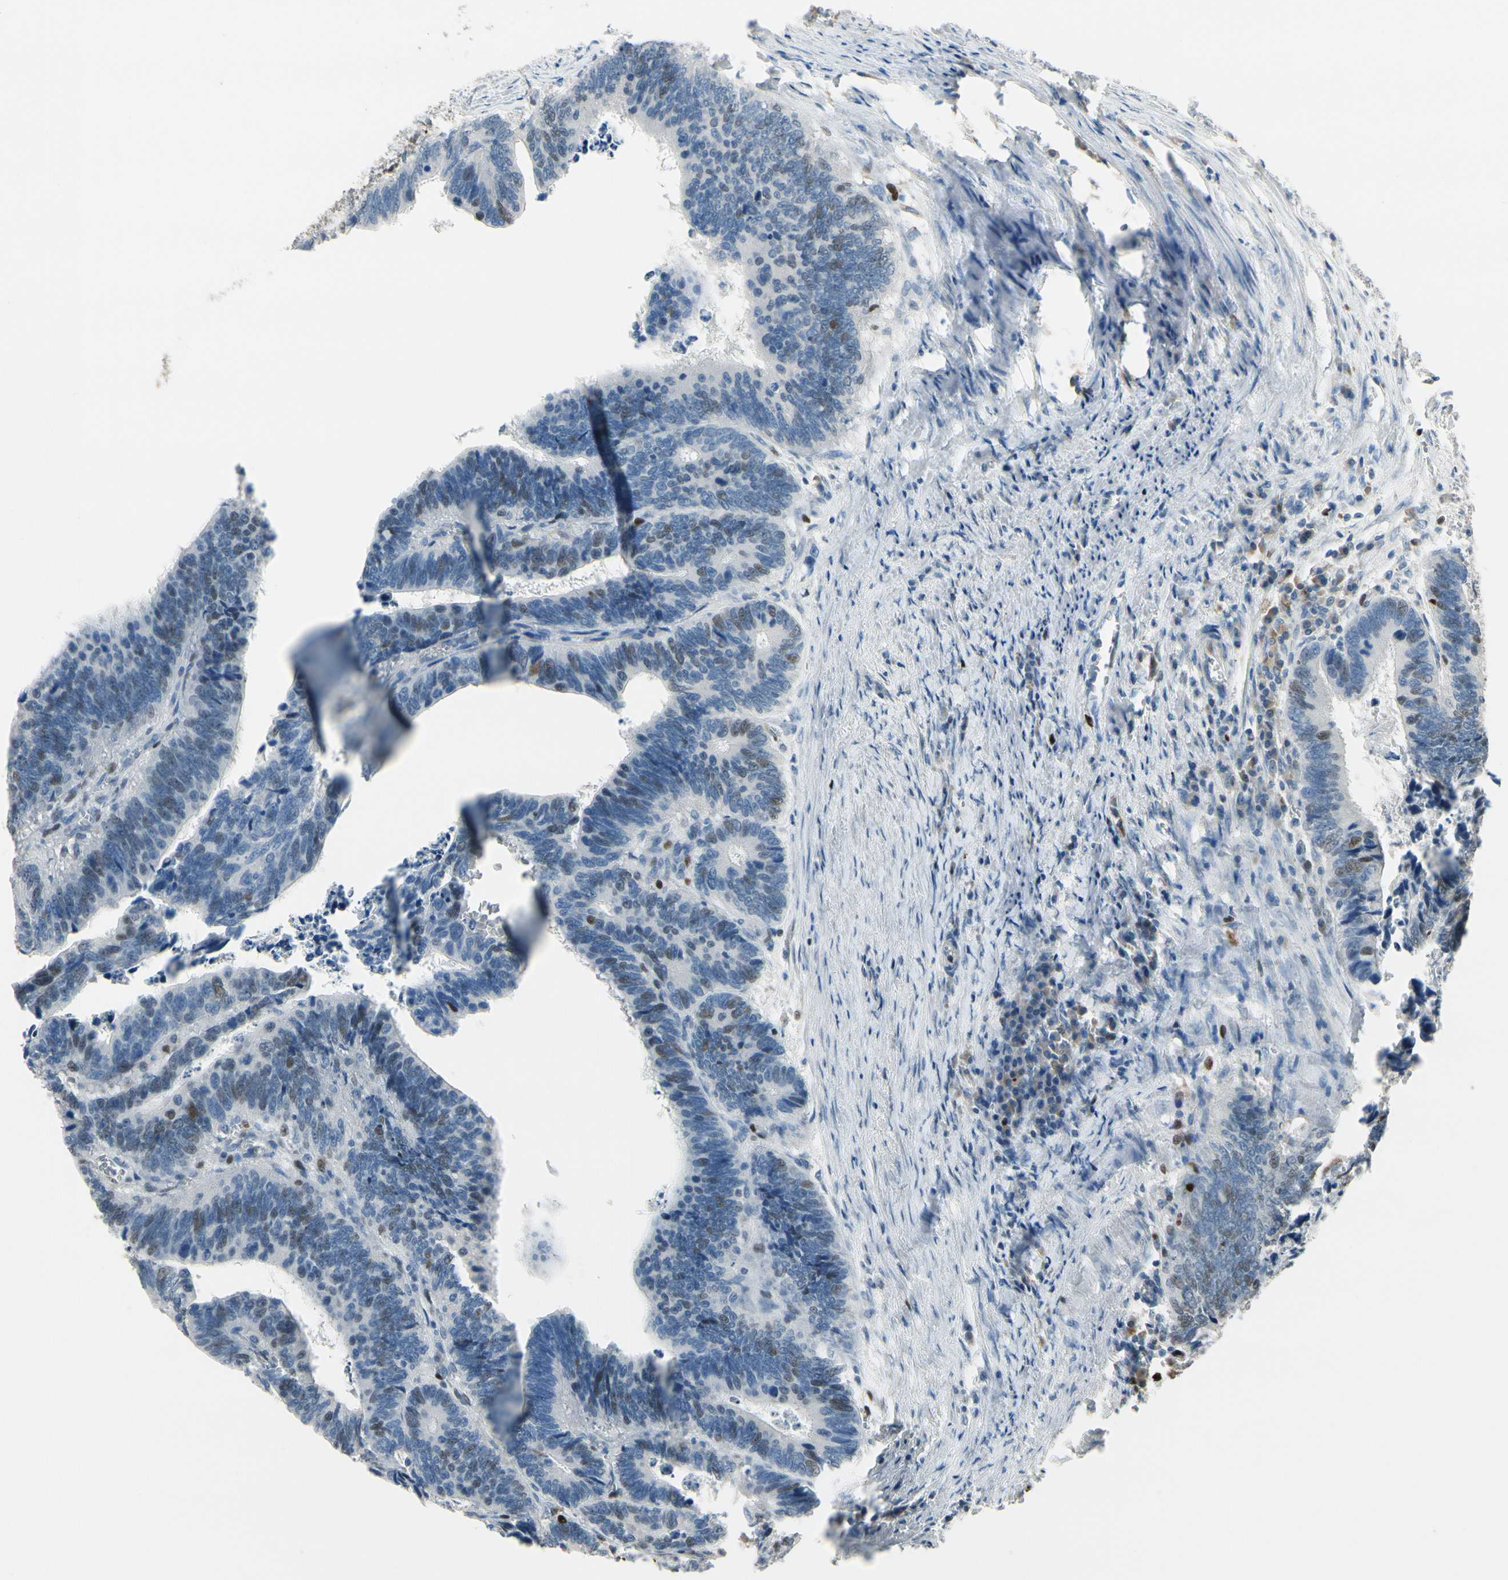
{"staining": {"intensity": "weak", "quantity": "<25%", "location": "nuclear"}, "tissue": "colorectal cancer", "cell_type": "Tumor cells", "image_type": "cancer", "snomed": [{"axis": "morphology", "description": "Adenocarcinoma, NOS"}, {"axis": "topography", "description": "Colon"}], "caption": "Photomicrograph shows no significant protein positivity in tumor cells of colorectal adenocarcinoma. (DAB (3,3'-diaminobenzidine) immunohistochemistry, high magnification).", "gene": "ZKSCAN4", "patient": {"sex": "male", "age": 72}}